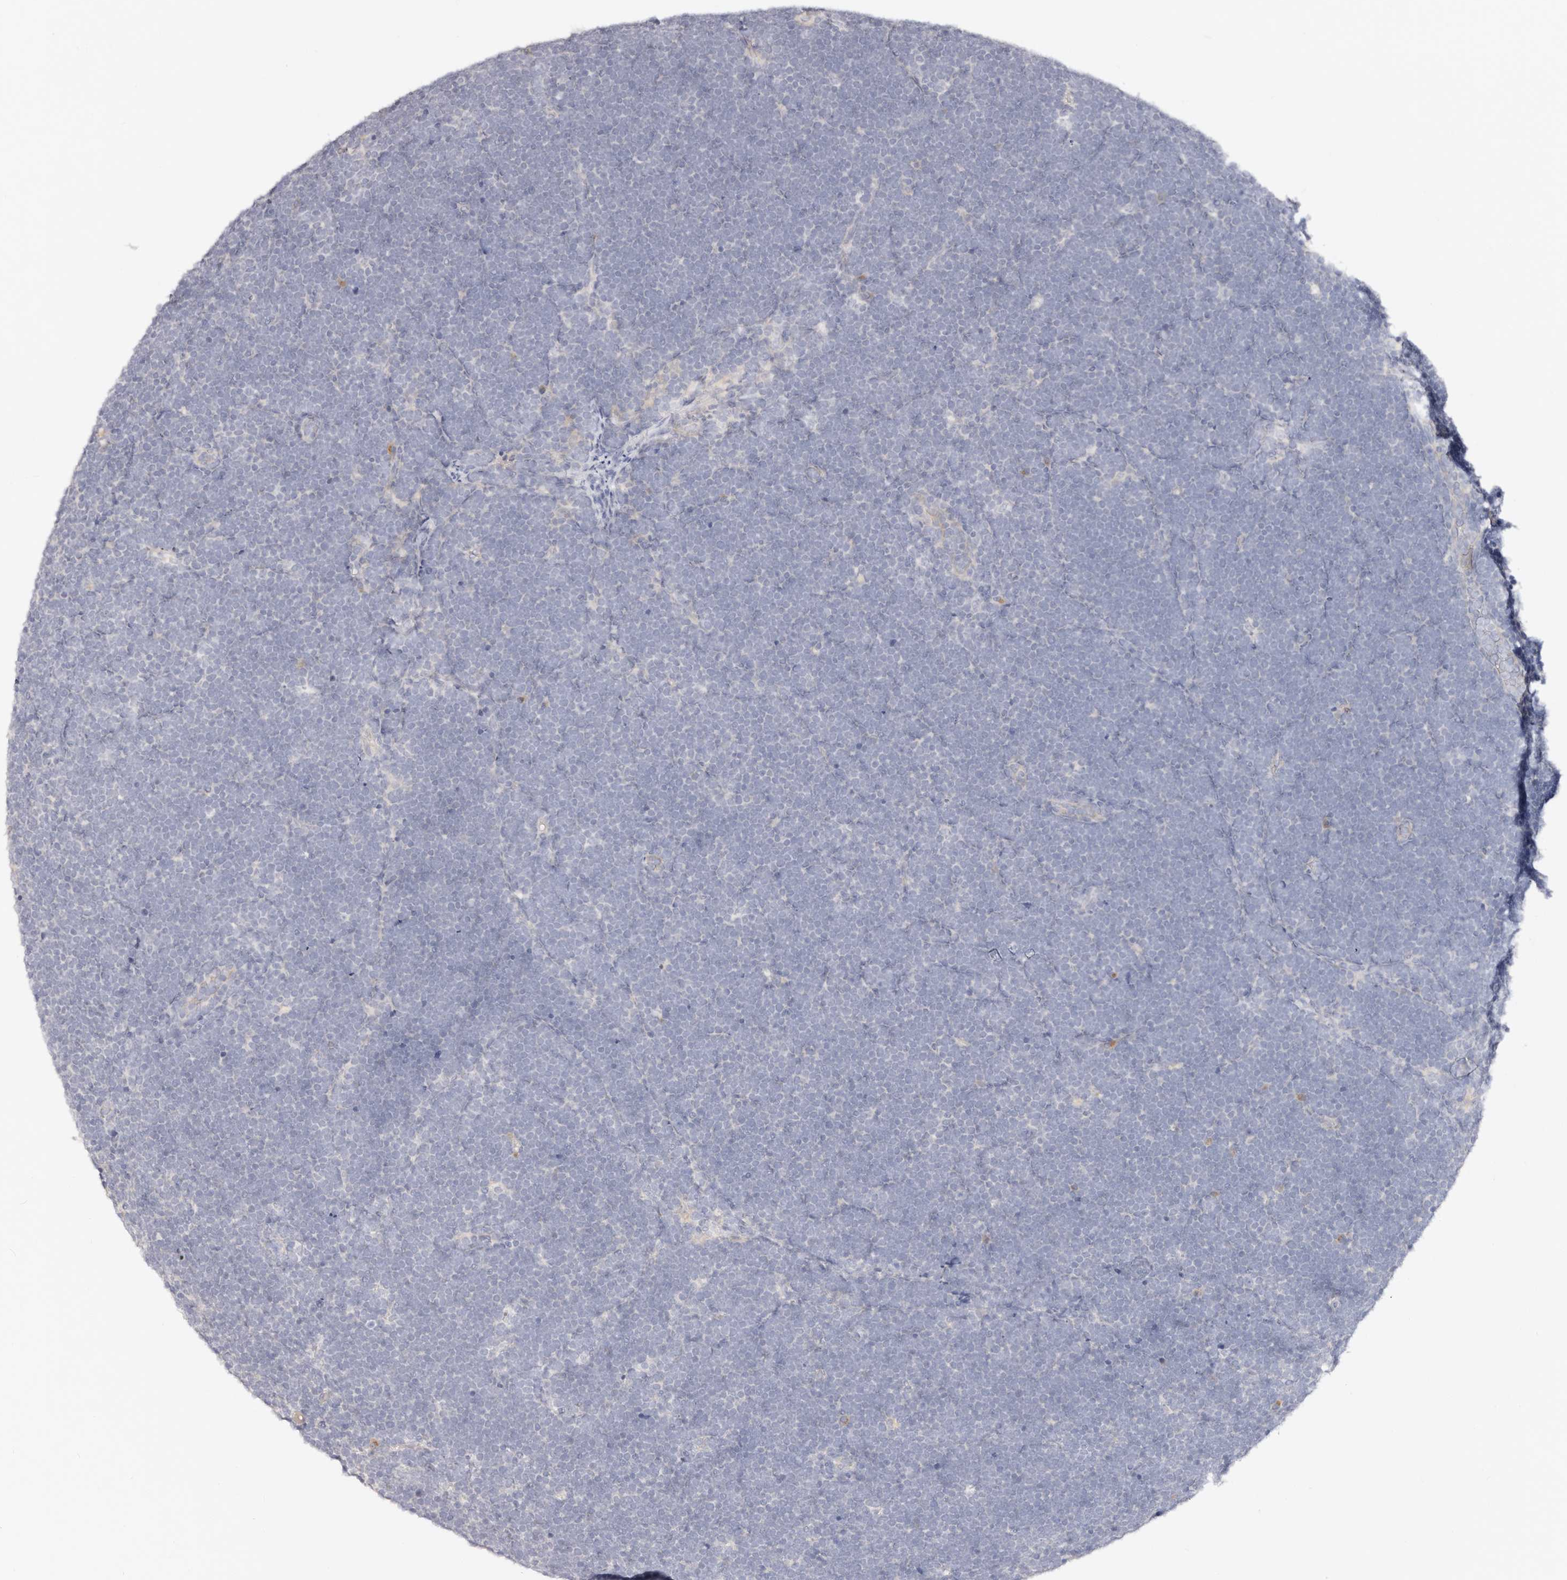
{"staining": {"intensity": "negative", "quantity": "none", "location": "none"}, "tissue": "lymphoma", "cell_type": "Tumor cells", "image_type": "cancer", "snomed": [{"axis": "morphology", "description": "Malignant lymphoma, non-Hodgkin's type, High grade"}, {"axis": "topography", "description": "Lymph node"}], "caption": "Immunohistochemical staining of malignant lymphoma, non-Hodgkin's type (high-grade) reveals no significant expression in tumor cells.", "gene": "DNASE1", "patient": {"sex": "male", "age": 13}}